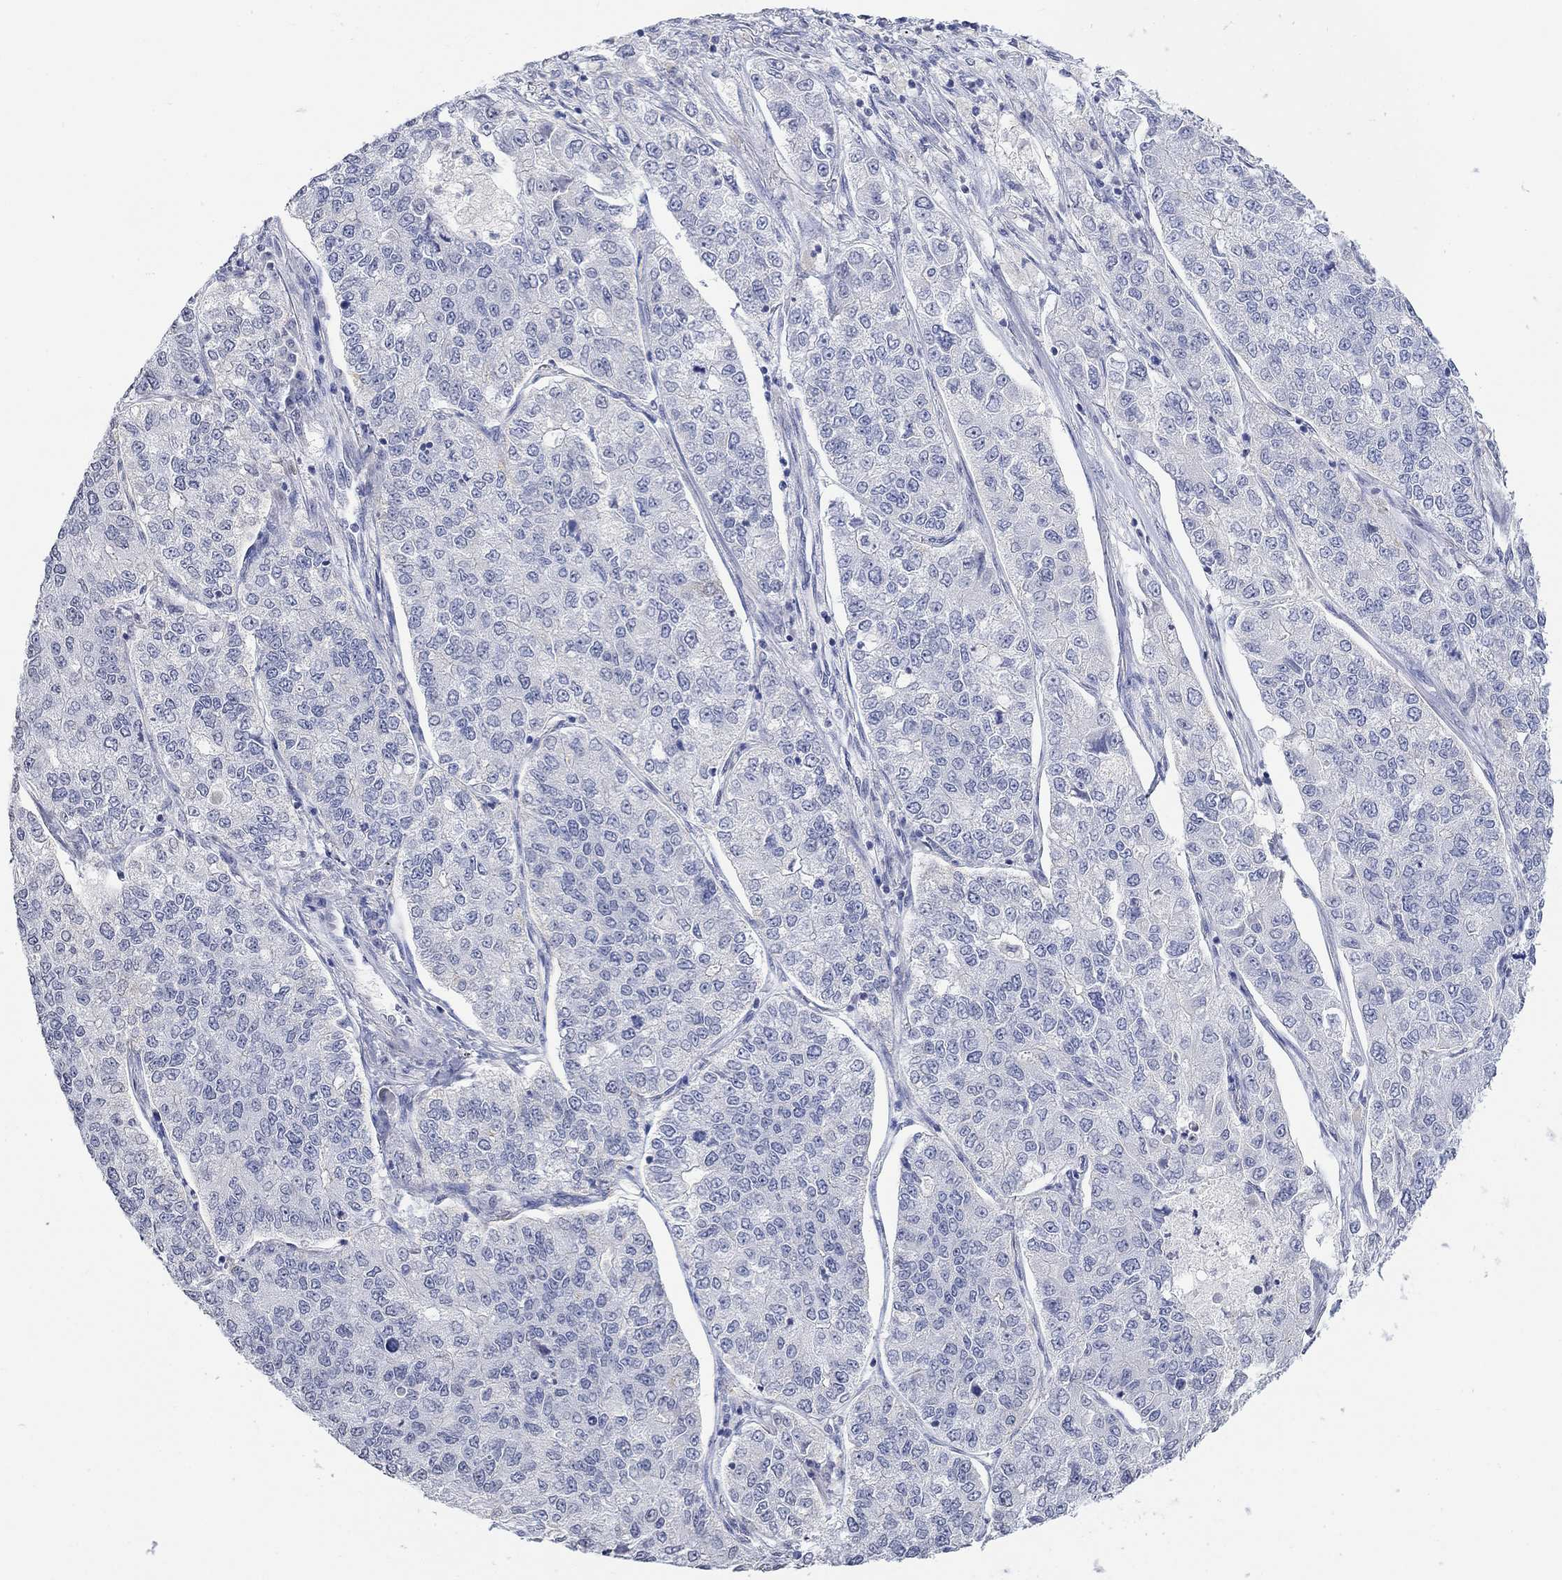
{"staining": {"intensity": "negative", "quantity": "none", "location": "none"}, "tissue": "lung cancer", "cell_type": "Tumor cells", "image_type": "cancer", "snomed": [{"axis": "morphology", "description": "Adenocarcinoma, NOS"}, {"axis": "topography", "description": "Lung"}], "caption": "Protein analysis of adenocarcinoma (lung) shows no significant expression in tumor cells.", "gene": "TMEM255A", "patient": {"sex": "male", "age": 49}}